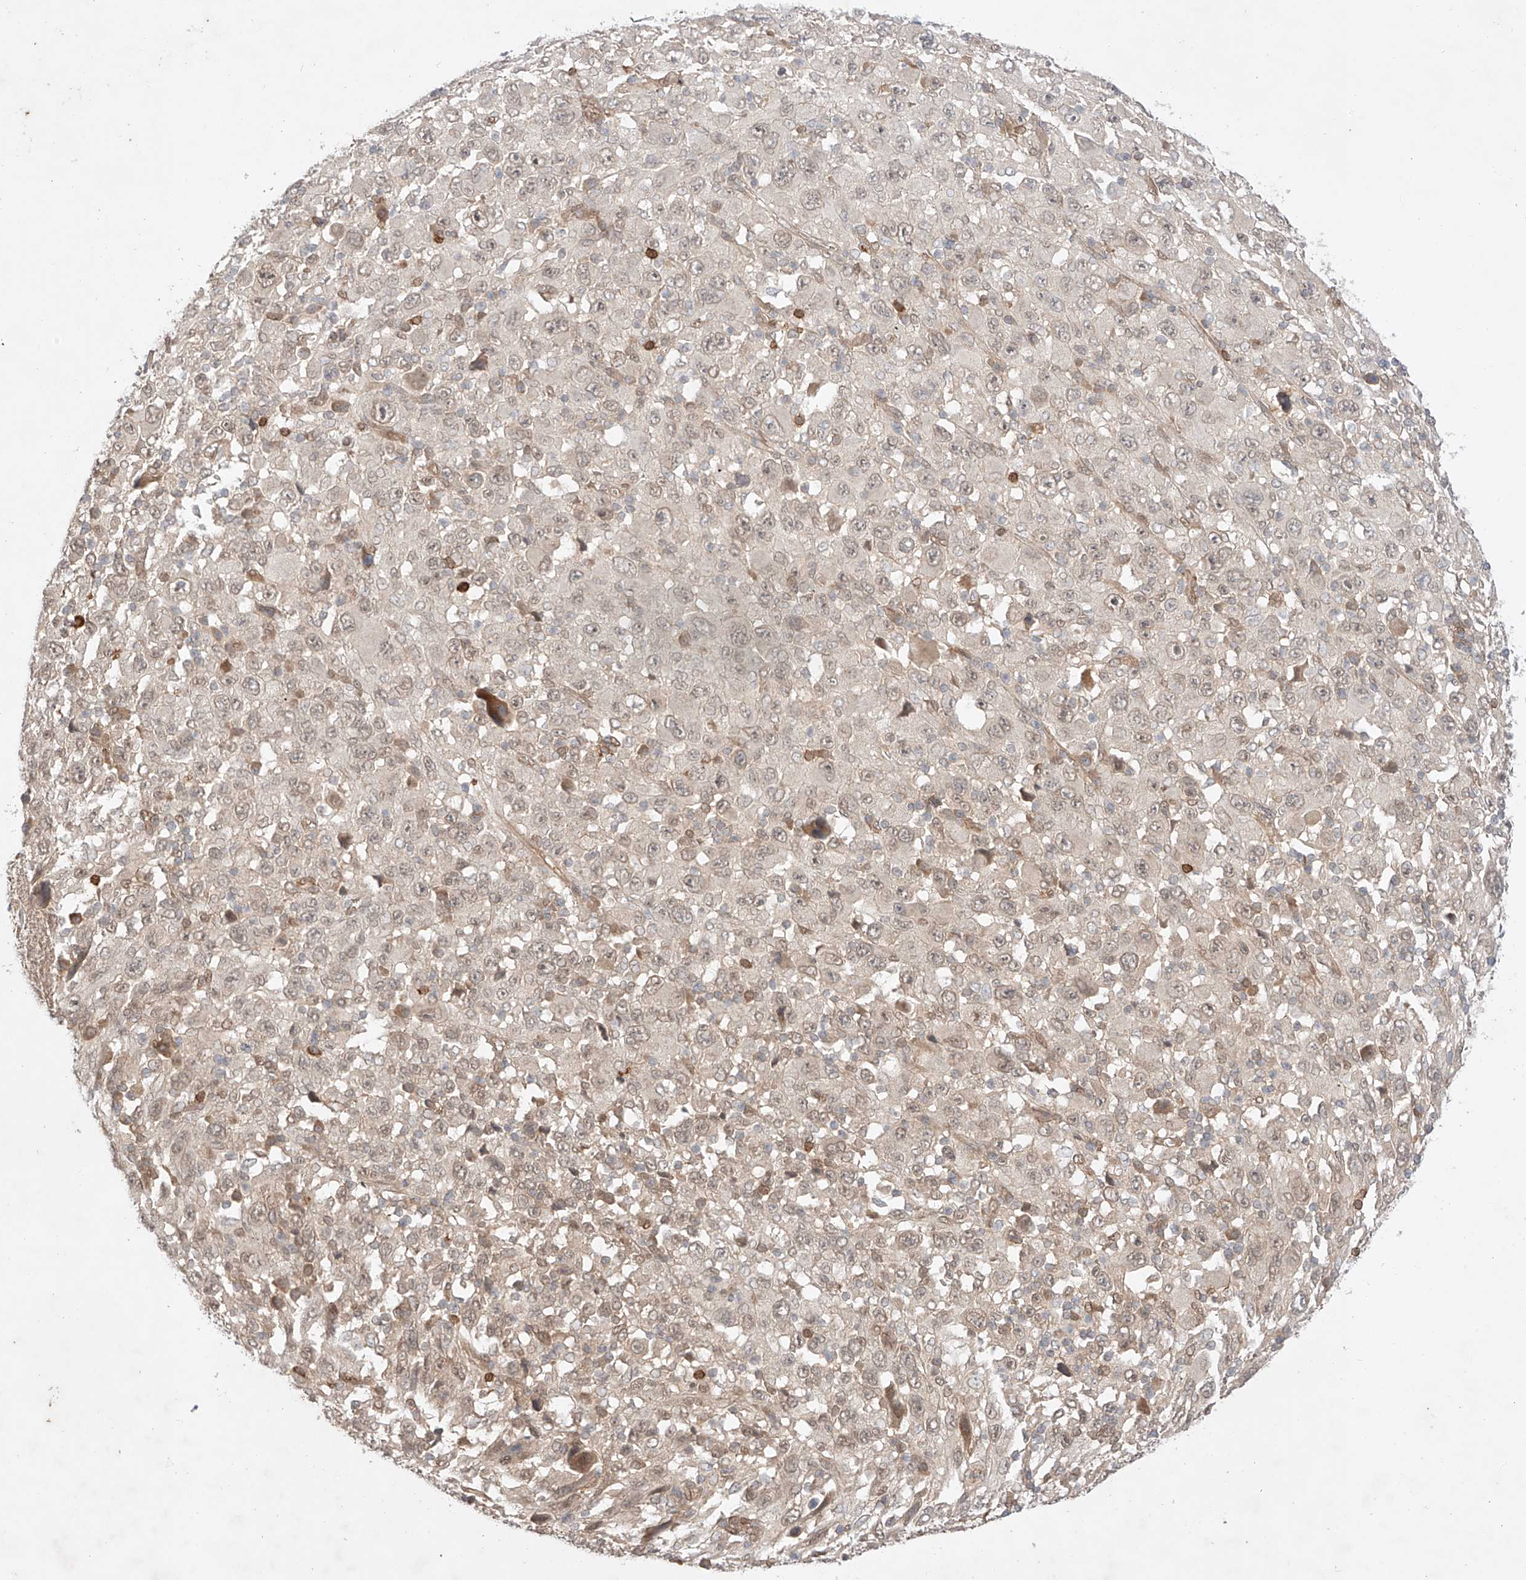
{"staining": {"intensity": "weak", "quantity": "<25%", "location": "cytoplasmic/membranous,nuclear"}, "tissue": "melanoma", "cell_type": "Tumor cells", "image_type": "cancer", "snomed": [{"axis": "morphology", "description": "Malignant melanoma, Metastatic site"}, {"axis": "topography", "description": "Skin"}], "caption": "A histopathology image of human melanoma is negative for staining in tumor cells.", "gene": "ZNF124", "patient": {"sex": "female", "age": 56}}